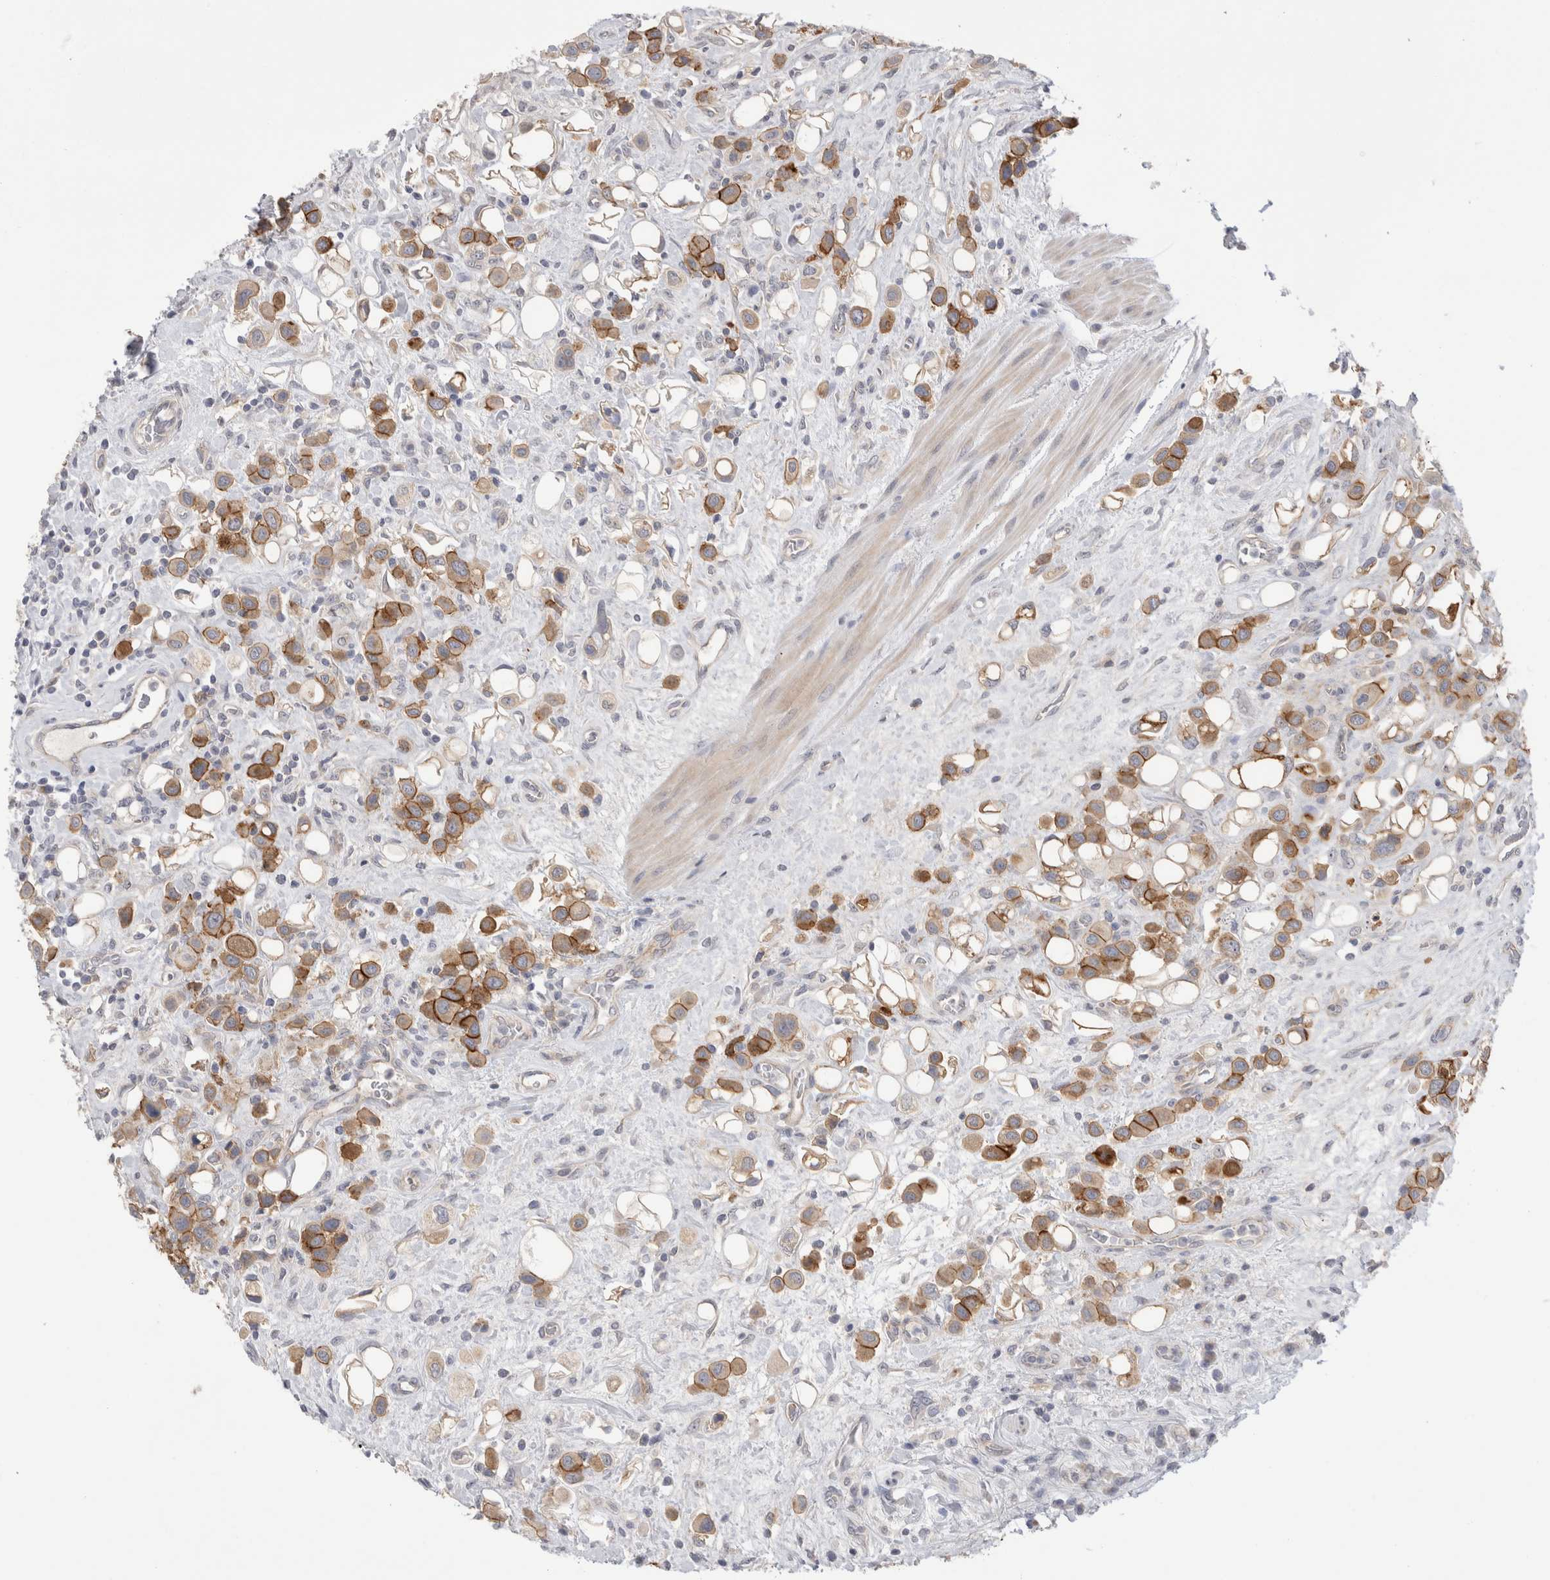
{"staining": {"intensity": "moderate", "quantity": ">75%", "location": "cytoplasmic/membranous"}, "tissue": "urothelial cancer", "cell_type": "Tumor cells", "image_type": "cancer", "snomed": [{"axis": "morphology", "description": "Urothelial carcinoma, High grade"}, {"axis": "topography", "description": "Urinary bladder"}], "caption": "Human urothelial carcinoma (high-grade) stained with a brown dye shows moderate cytoplasmic/membranous positive expression in approximately >75% of tumor cells.", "gene": "VANGL1", "patient": {"sex": "male", "age": 50}}